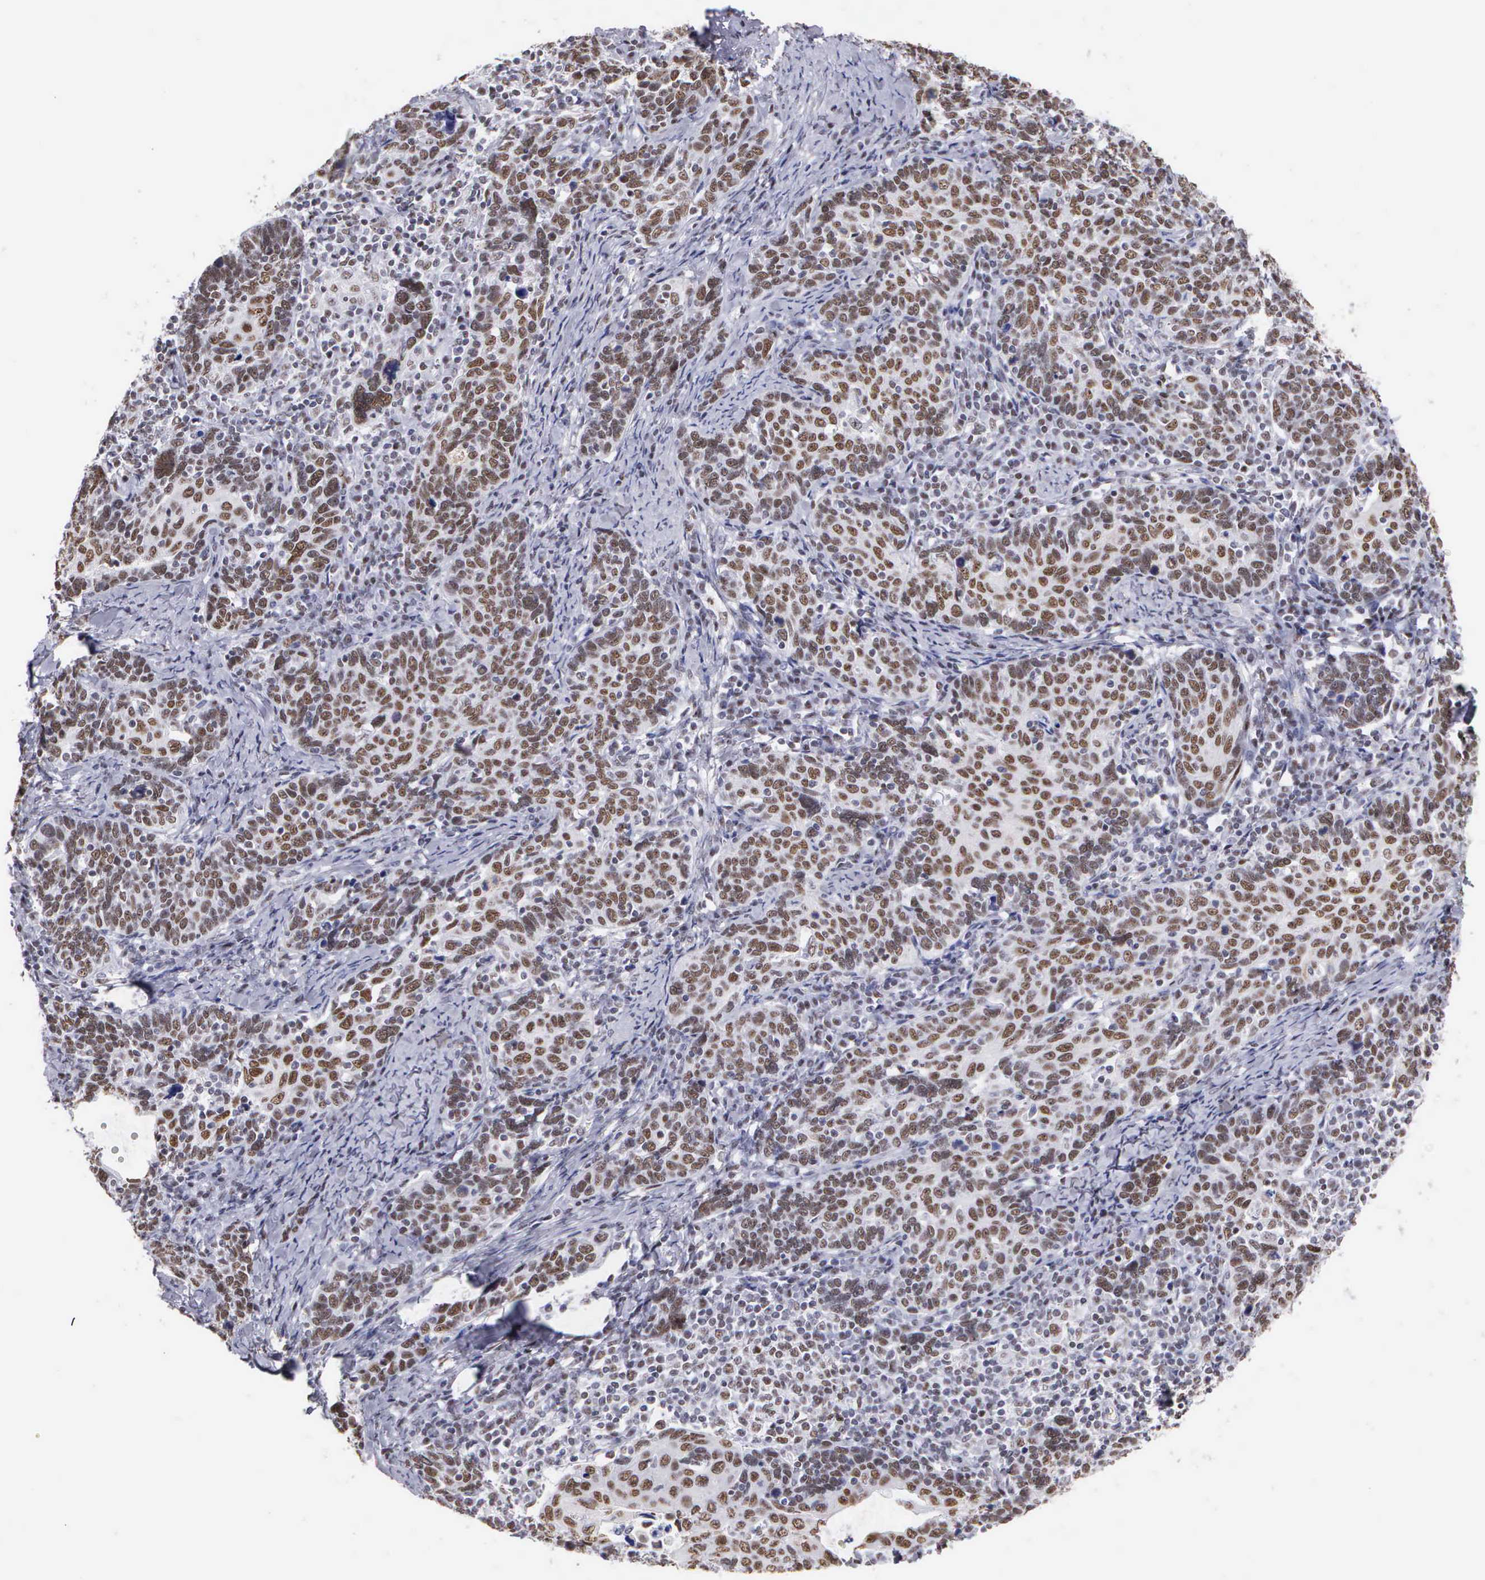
{"staining": {"intensity": "strong", "quantity": ">75%", "location": "nuclear"}, "tissue": "cervical cancer", "cell_type": "Tumor cells", "image_type": "cancer", "snomed": [{"axis": "morphology", "description": "Squamous cell carcinoma, NOS"}, {"axis": "topography", "description": "Cervix"}], "caption": "A high amount of strong nuclear expression is seen in approximately >75% of tumor cells in cervical cancer tissue.", "gene": "CSTF2", "patient": {"sex": "female", "age": 41}}